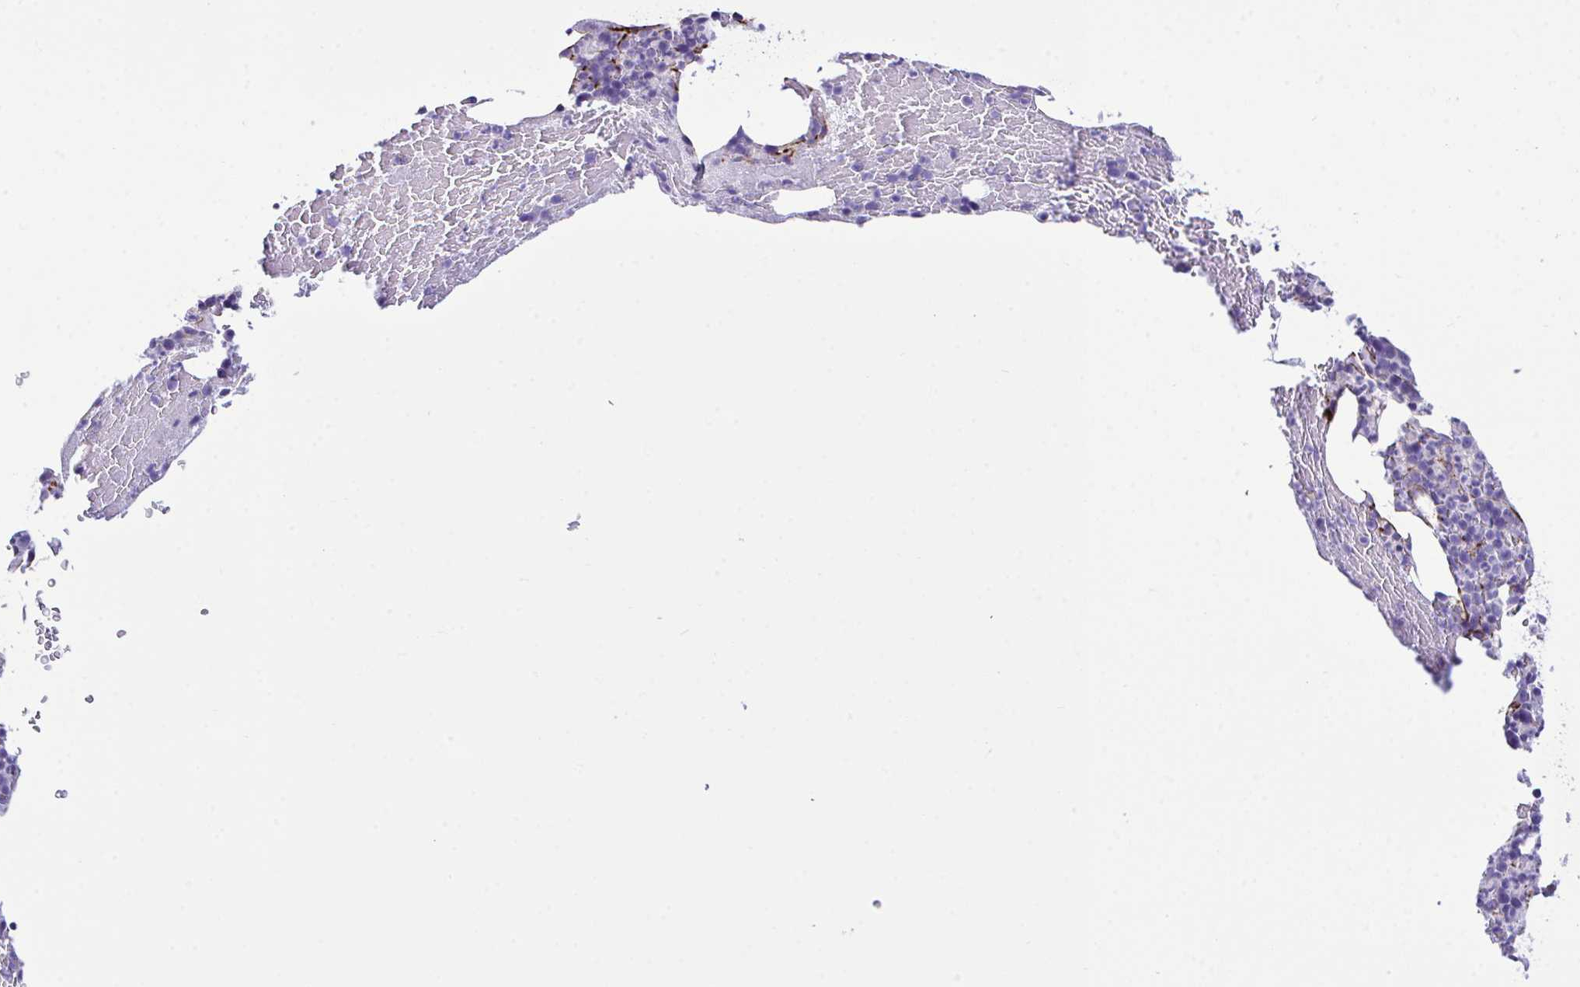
{"staining": {"intensity": "negative", "quantity": "none", "location": "none"}, "tissue": "bone marrow", "cell_type": "Hematopoietic cells", "image_type": "normal", "snomed": [{"axis": "morphology", "description": "Normal tissue, NOS"}, {"axis": "topography", "description": "Bone marrow"}], "caption": "This is a micrograph of immunohistochemistry staining of normal bone marrow, which shows no expression in hematopoietic cells.", "gene": "SYNPO2L", "patient": {"sex": "female", "age": 59}}